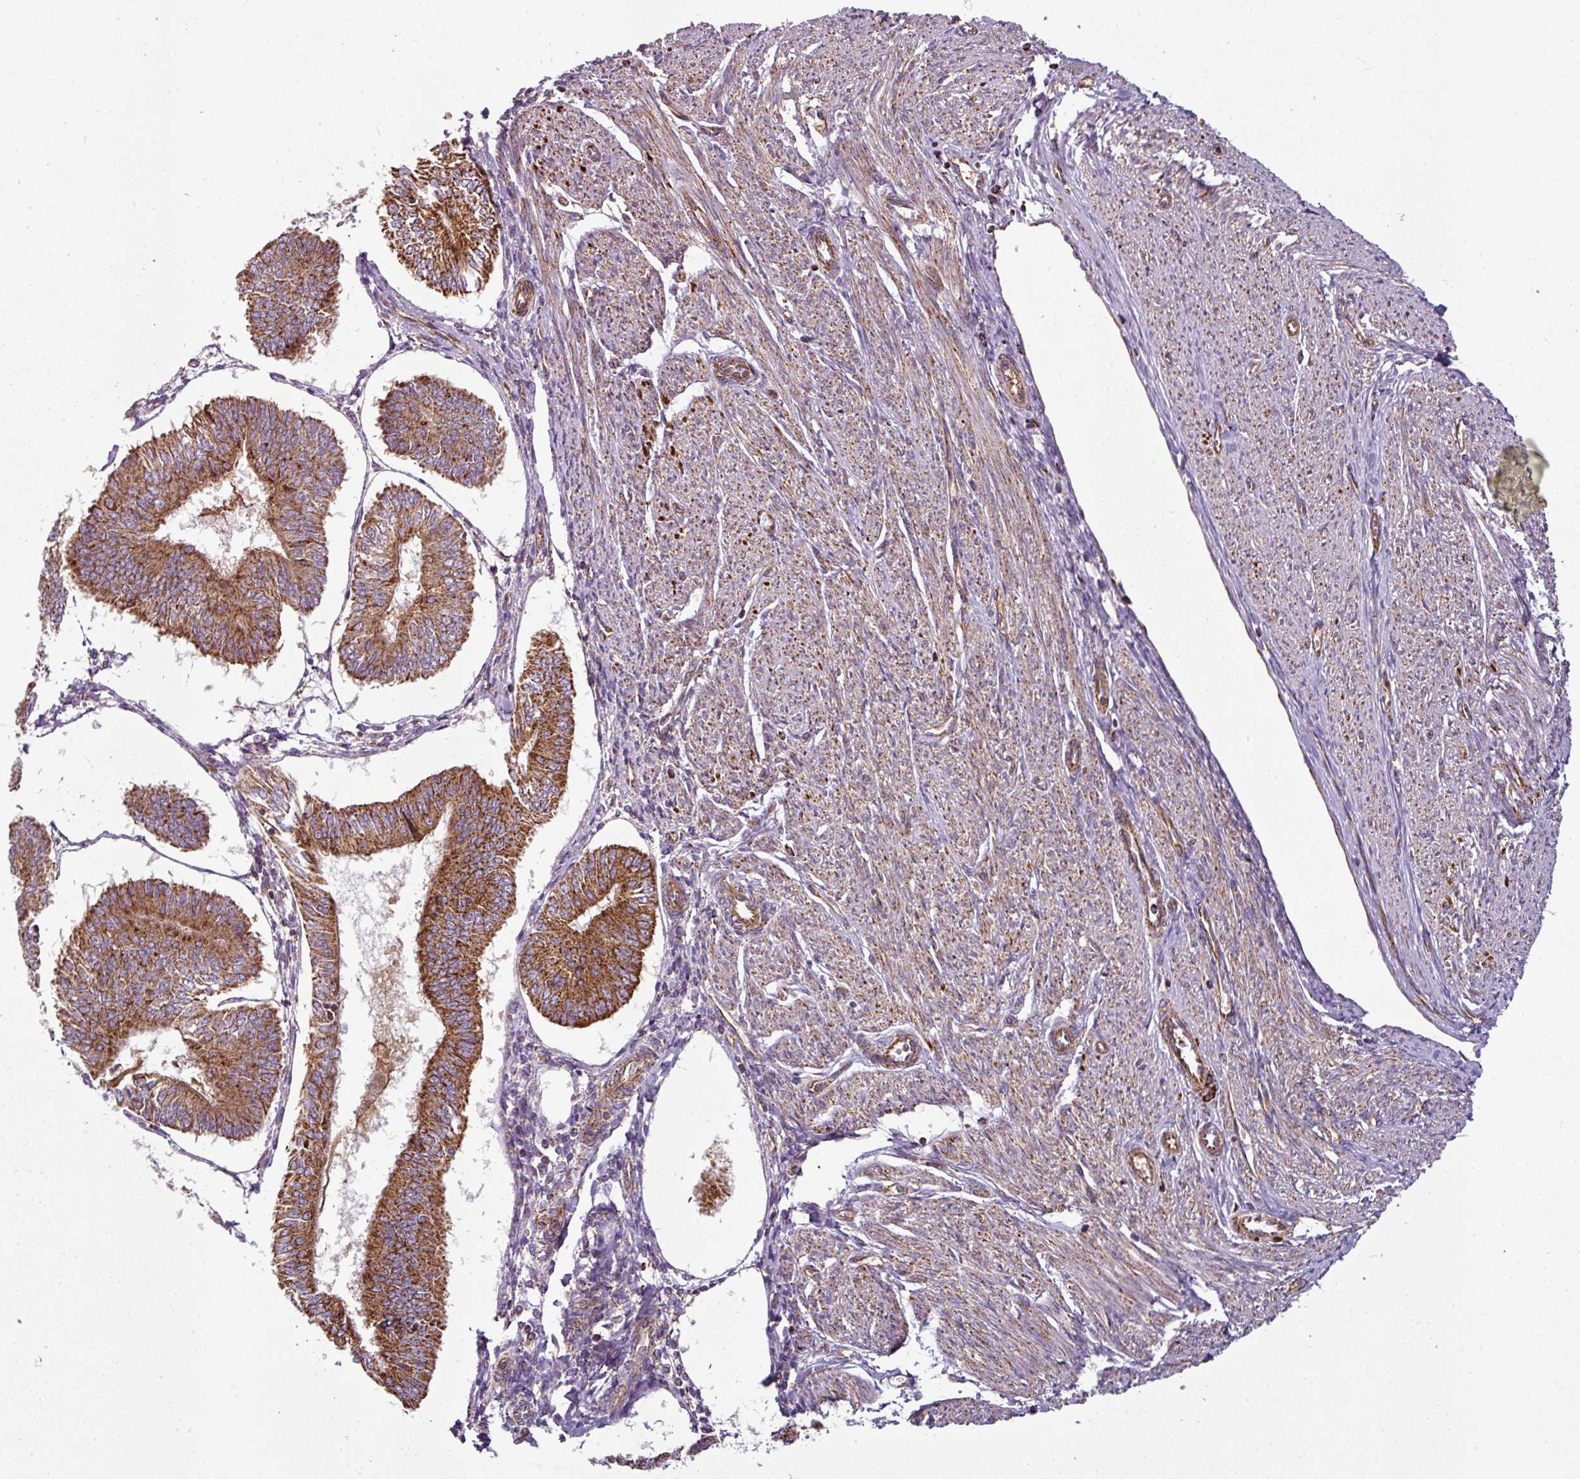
{"staining": {"intensity": "strong", "quantity": ">75%", "location": "cytoplasmic/membranous"}, "tissue": "endometrial cancer", "cell_type": "Tumor cells", "image_type": "cancer", "snomed": [{"axis": "morphology", "description": "Adenocarcinoma, NOS"}, {"axis": "topography", "description": "Endometrium"}], "caption": "A high amount of strong cytoplasmic/membranous positivity is present in about >75% of tumor cells in endometrial cancer (adenocarcinoma) tissue.", "gene": "PRELID3B", "patient": {"sex": "female", "age": 58}}